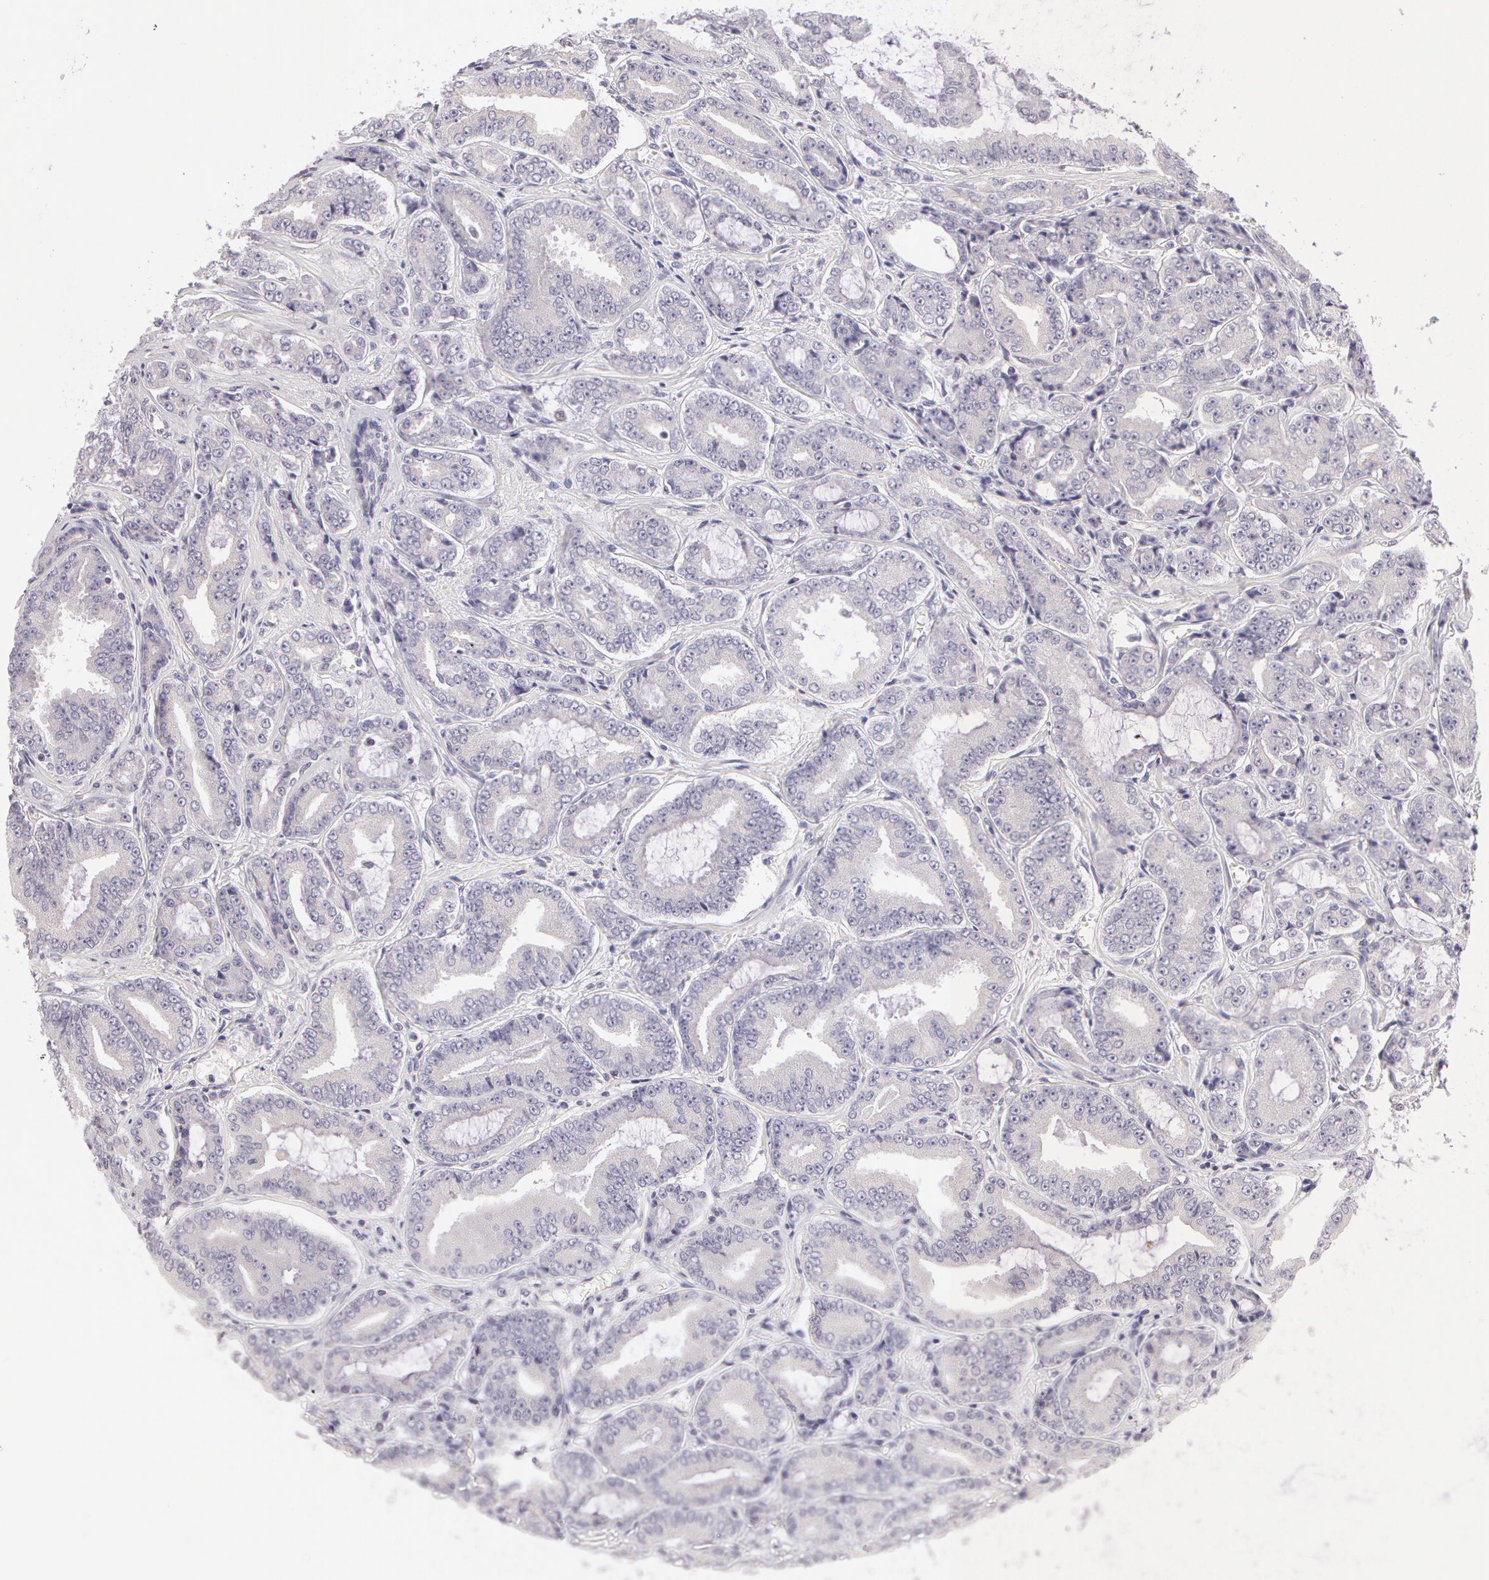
{"staining": {"intensity": "negative", "quantity": "none", "location": "none"}, "tissue": "prostate cancer", "cell_type": "Tumor cells", "image_type": "cancer", "snomed": [{"axis": "morphology", "description": "Adenocarcinoma, Low grade"}, {"axis": "topography", "description": "Prostate"}], "caption": "Prostate cancer stained for a protein using immunohistochemistry displays no expression tumor cells.", "gene": "ZNF597", "patient": {"sex": "male", "age": 65}}